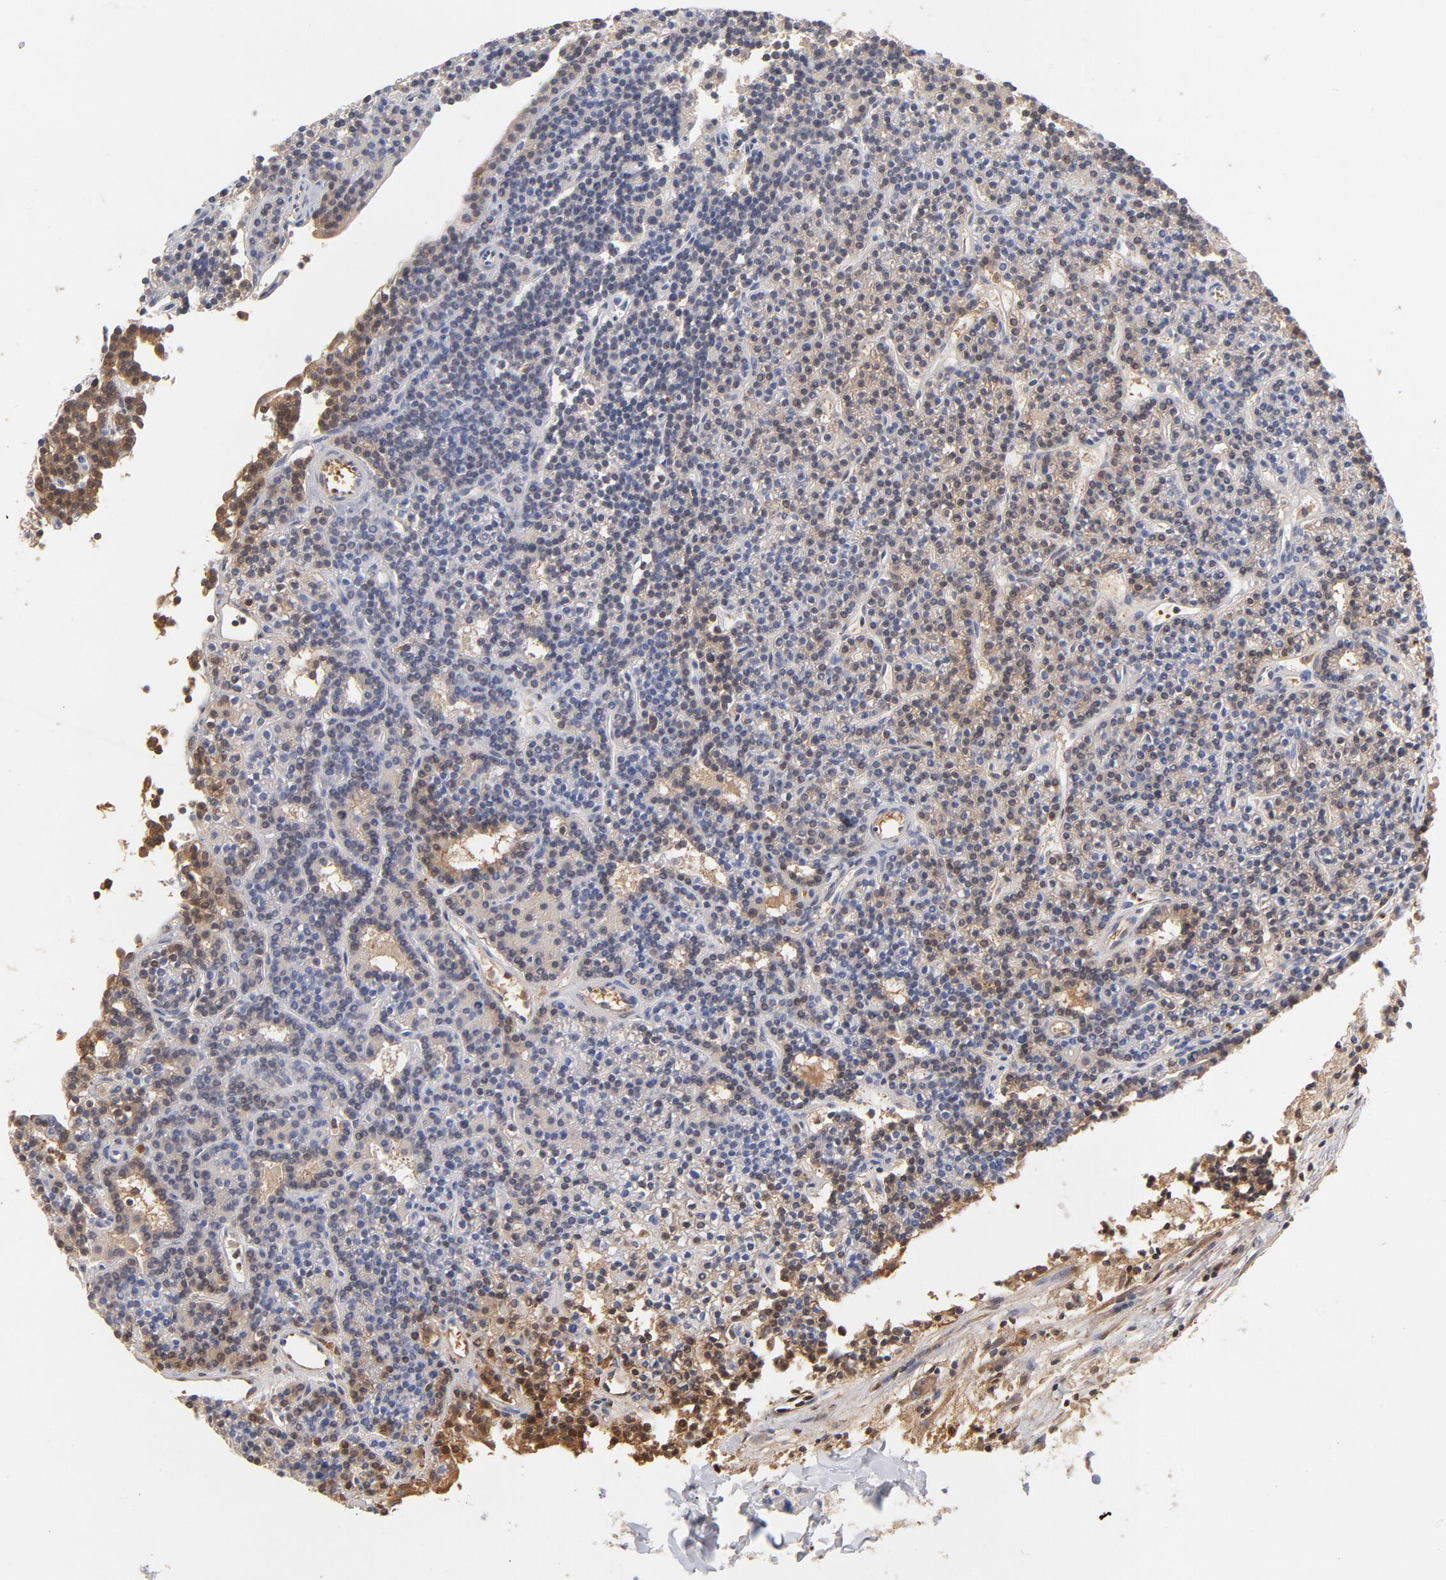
{"staining": {"intensity": "negative", "quantity": "none", "location": "none"}, "tissue": "parathyroid gland", "cell_type": "Glandular cells", "image_type": "normal", "snomed": [{"axis": "morphology", "description": "Normal tissue, NOS"}, {"axis": "topography", "description": "Parathyroid gland"}], "caption": "Parathyroid gland was stained to show a protein in brown. There is no significant staining in glandular cells.", "gene": "C3", "patient": {"sex": "female", "age": 45}}